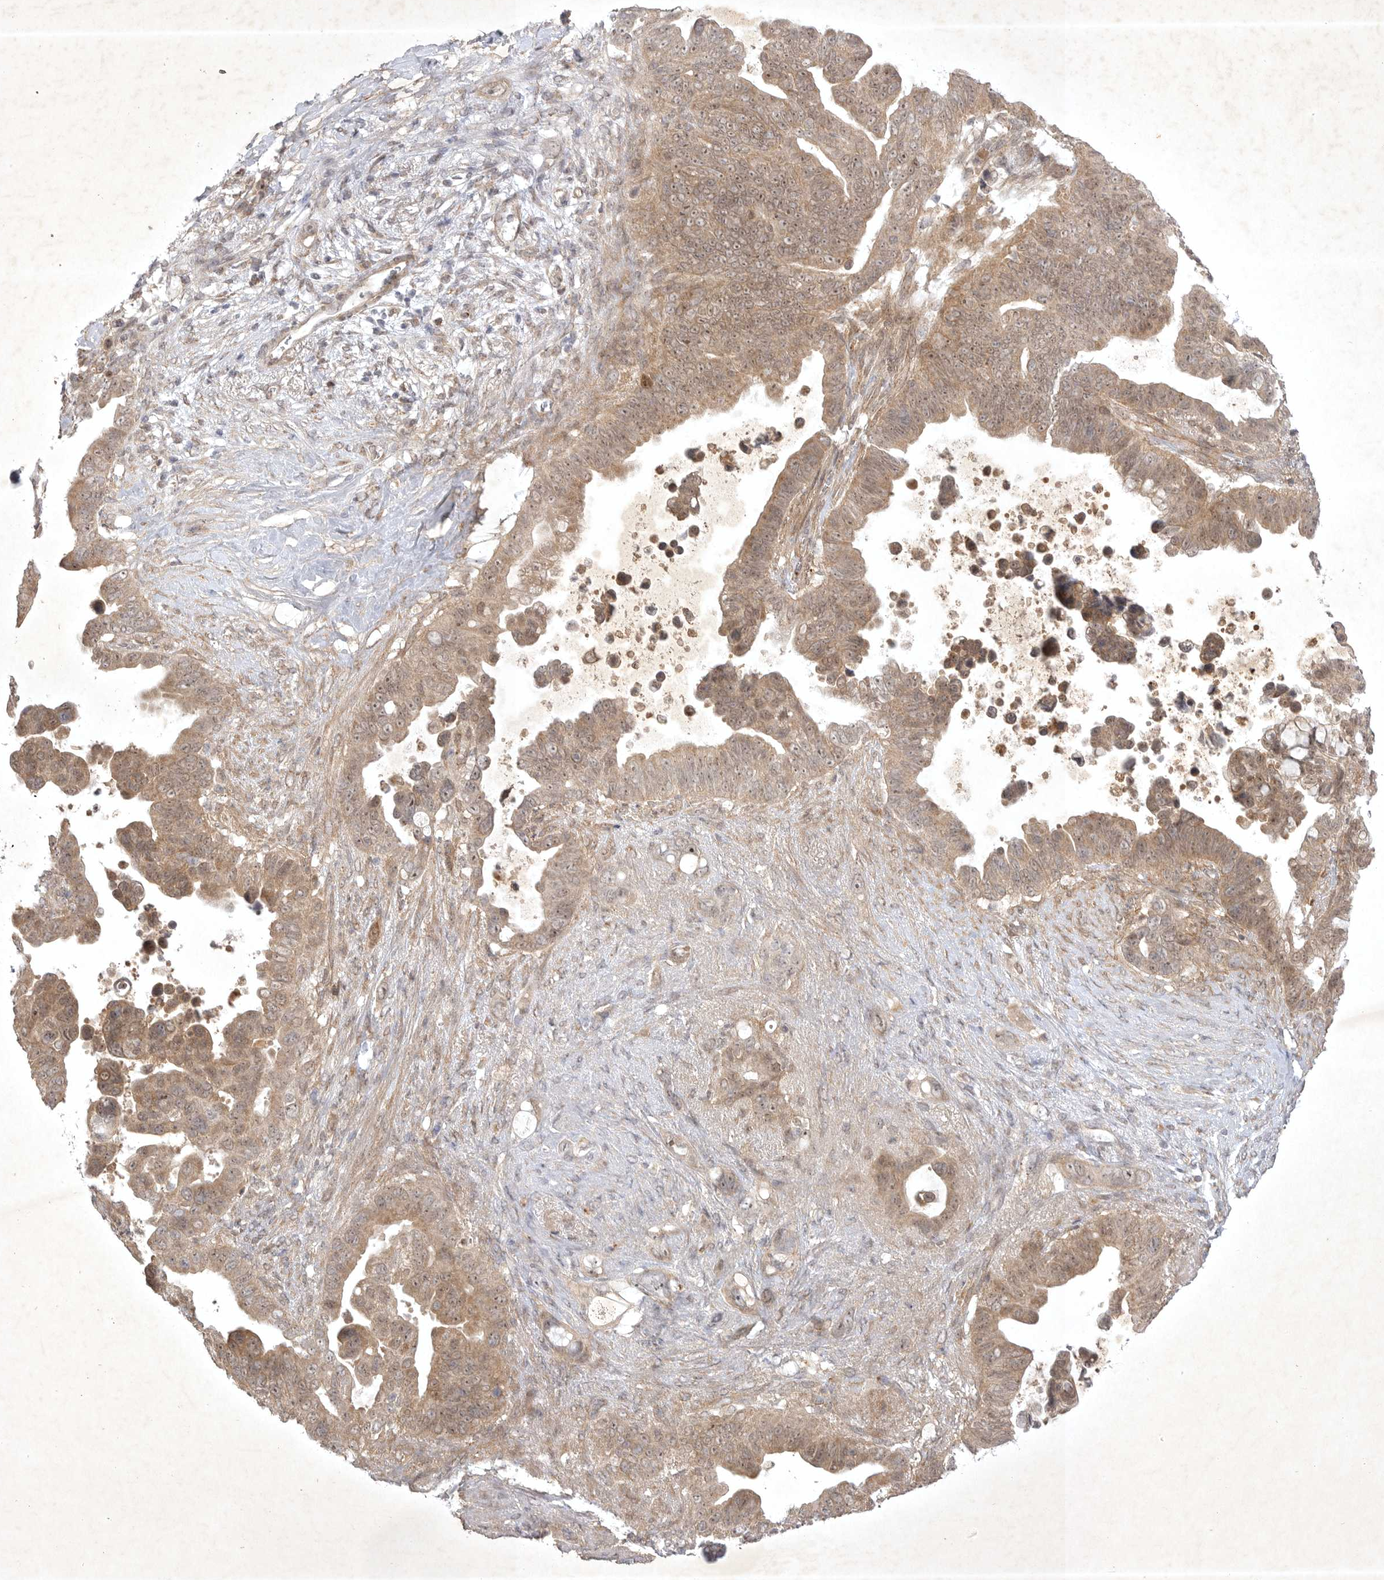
{"staining": {"intensity": "weak", "quantity": ">75%", "location": "cytoplasmic/membranous"}, "tissue": "pancreatic cancer", "cell_type": "Tumor cells", "image_type": "cancer", "snomed": [{"axis": "morphology", "description": "Adenocarcinoma, NOS"}, {"axis": "topography", "description": "Pancreas"}], "caption": "Adenocarcinoma (pancreatic) stained with immunohistochemistry demonstrates weak cytoplasmic/membranous expression in about >75% of tumor cells. (brown staining indicates protein expression, while blue staining denotes nuclei).", "gene": "PTPDC1", "patient": {"sex": "female", "age": 72}}